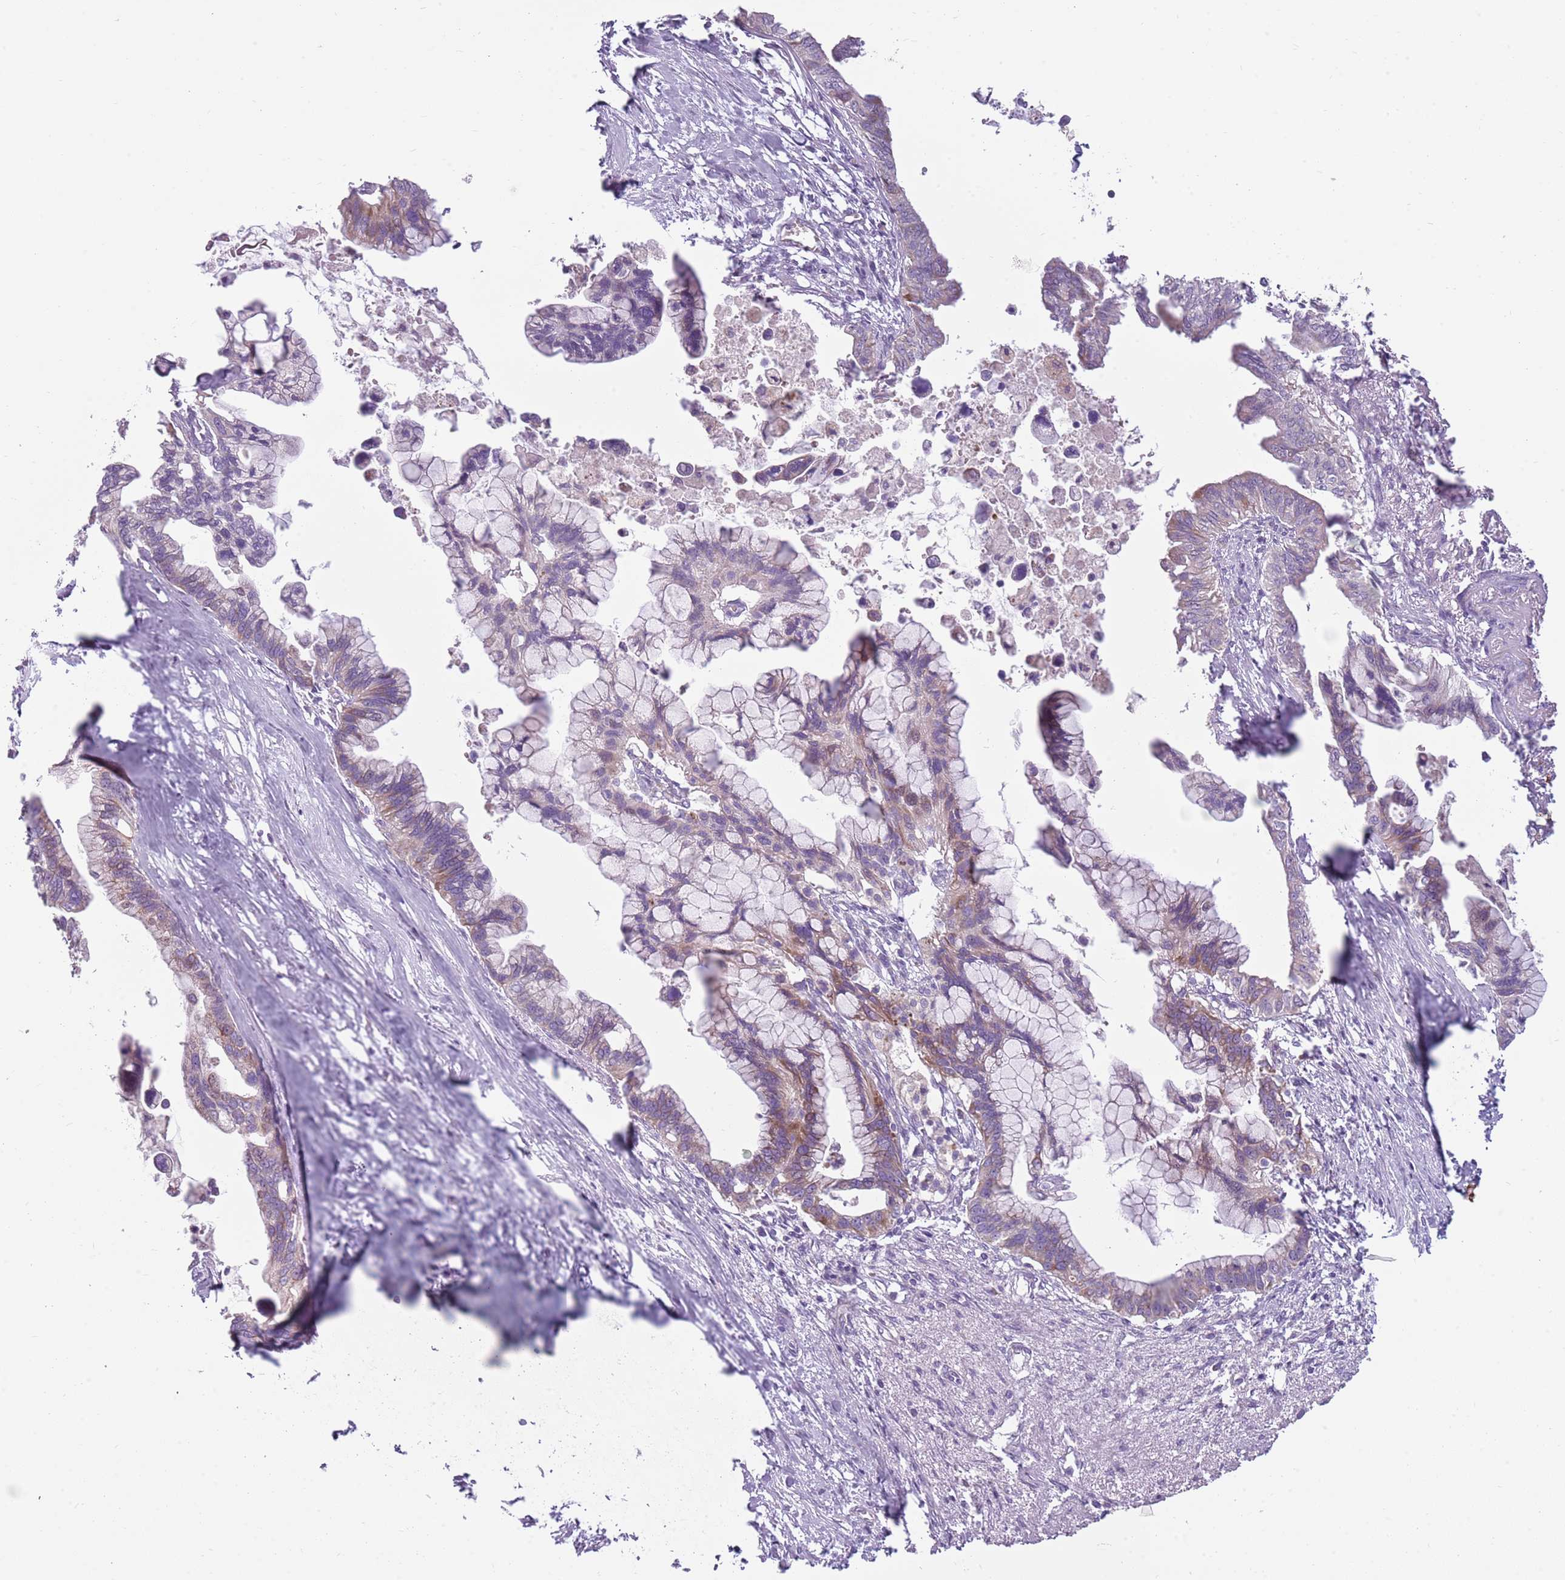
{"staining": {"intensity": "moderate", "quantity": "<25%", "location": "cytoplasmic/membranous"}, "tissue": "pancreatic cancer", "cell_type": "Tumor cells", "image_type": "cancer", "snomed": [{"axis": "morphology", "description": "Adenocarcinoma, NOS"}, {"axis": "topography", "description": "Pancreas"}], "caption": "Pancreatic adenocarcinoma stained for a protein (brown) reveals moderate cytoplasmic/membranous positive positivity in approximately <25% of tumor cells.", "gene": "HSPA14", "patient": {"sex": "female", "age": 83}}